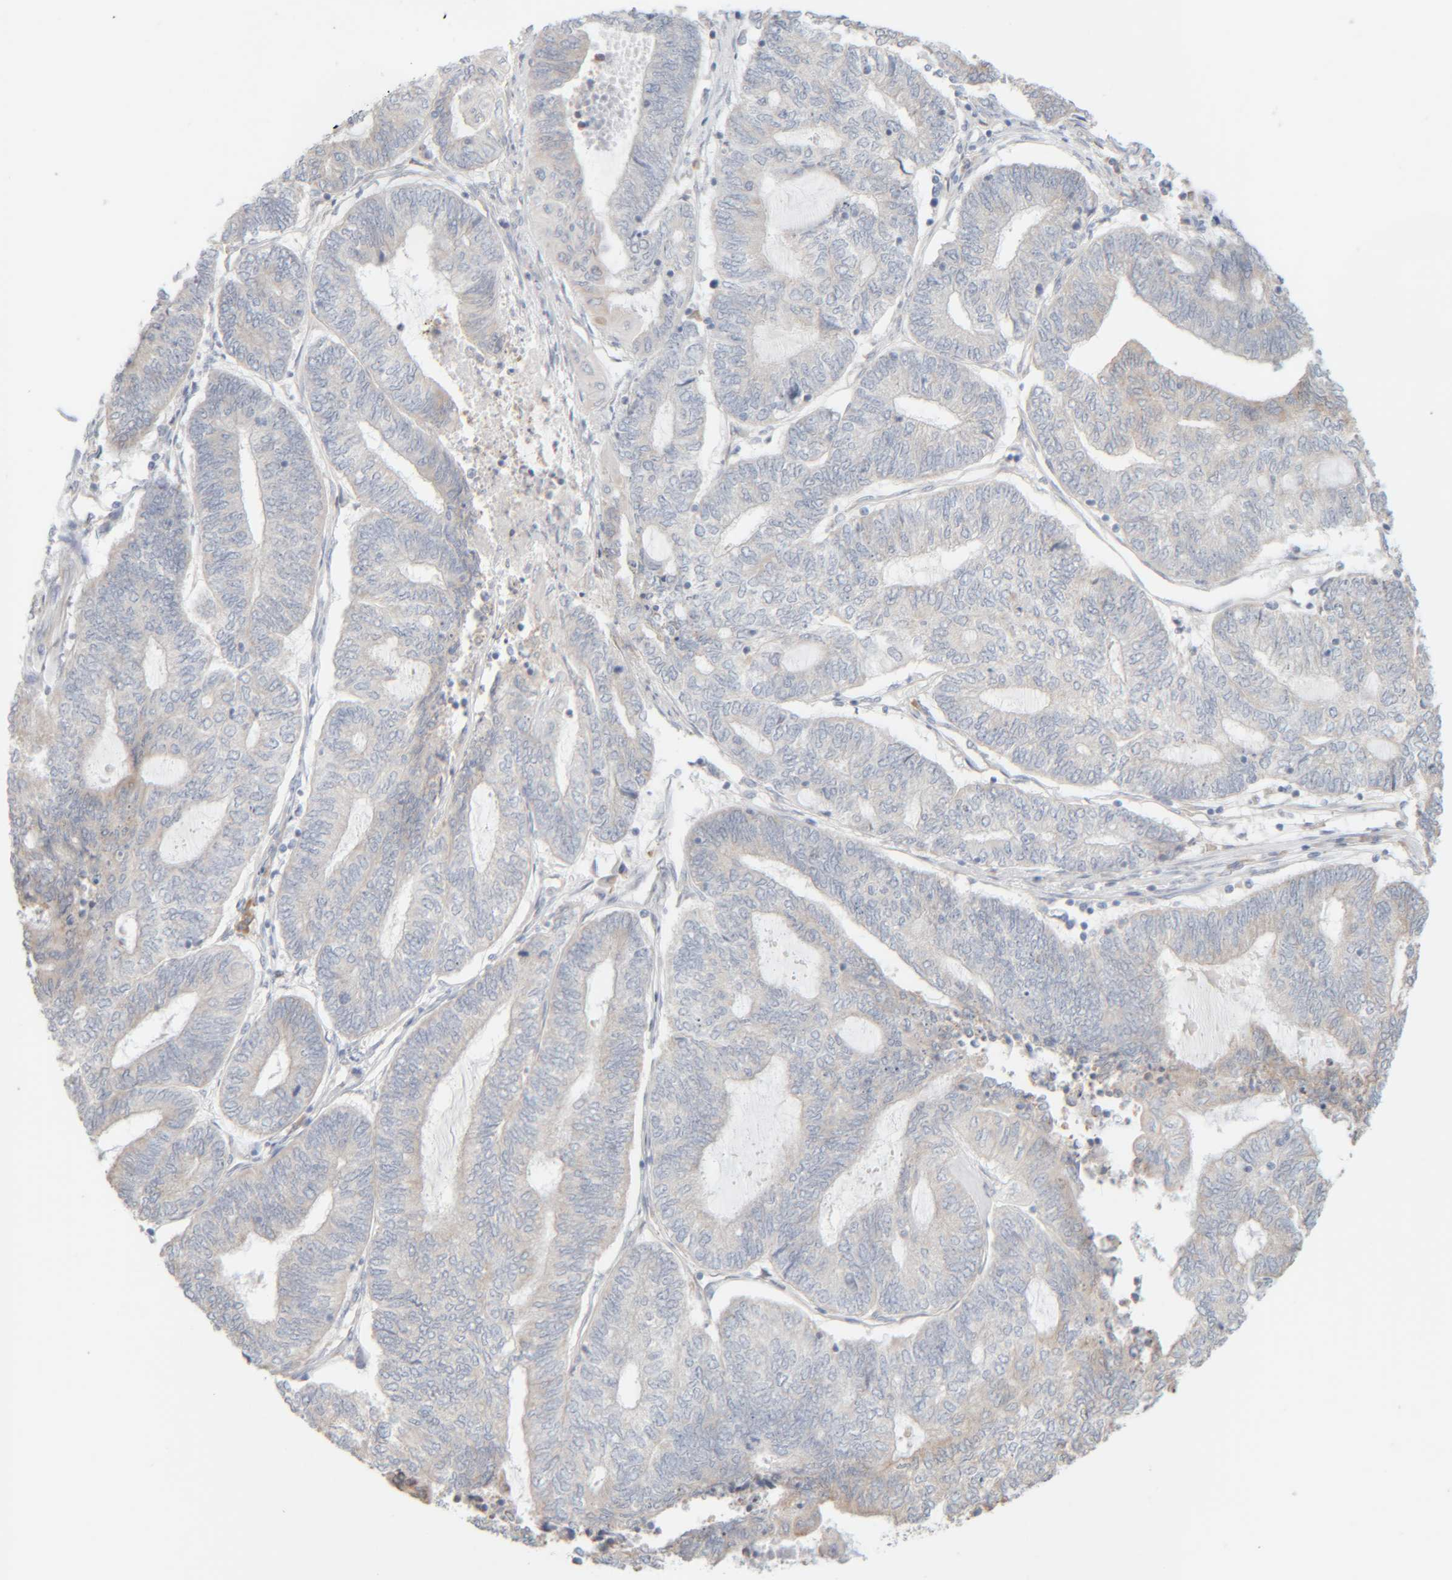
{"staining": {"intensity": "negative", "quantity": "none", "location": "none"}, "tissue": "endometrial cancer", "cell_type": "Tumor cells", "image_type": "cancer", "snomed": [{"axis": "morphology", "description": "Adenocarcinoma, NOS"}, {"axis": "topography", "description": "Uterus"}, {"axis": "topography", "description": "Endometrium"}], "caption": "This micrograph is of adenocarcinoma (endometrial) stained with immunohistochemistry (IHC) to label a protein in brown with the nuclei are counter-stained blue. There is no expression in tumor cells.", "gene": "RIDA", "patient": {"sex": "female", "age": 70}}